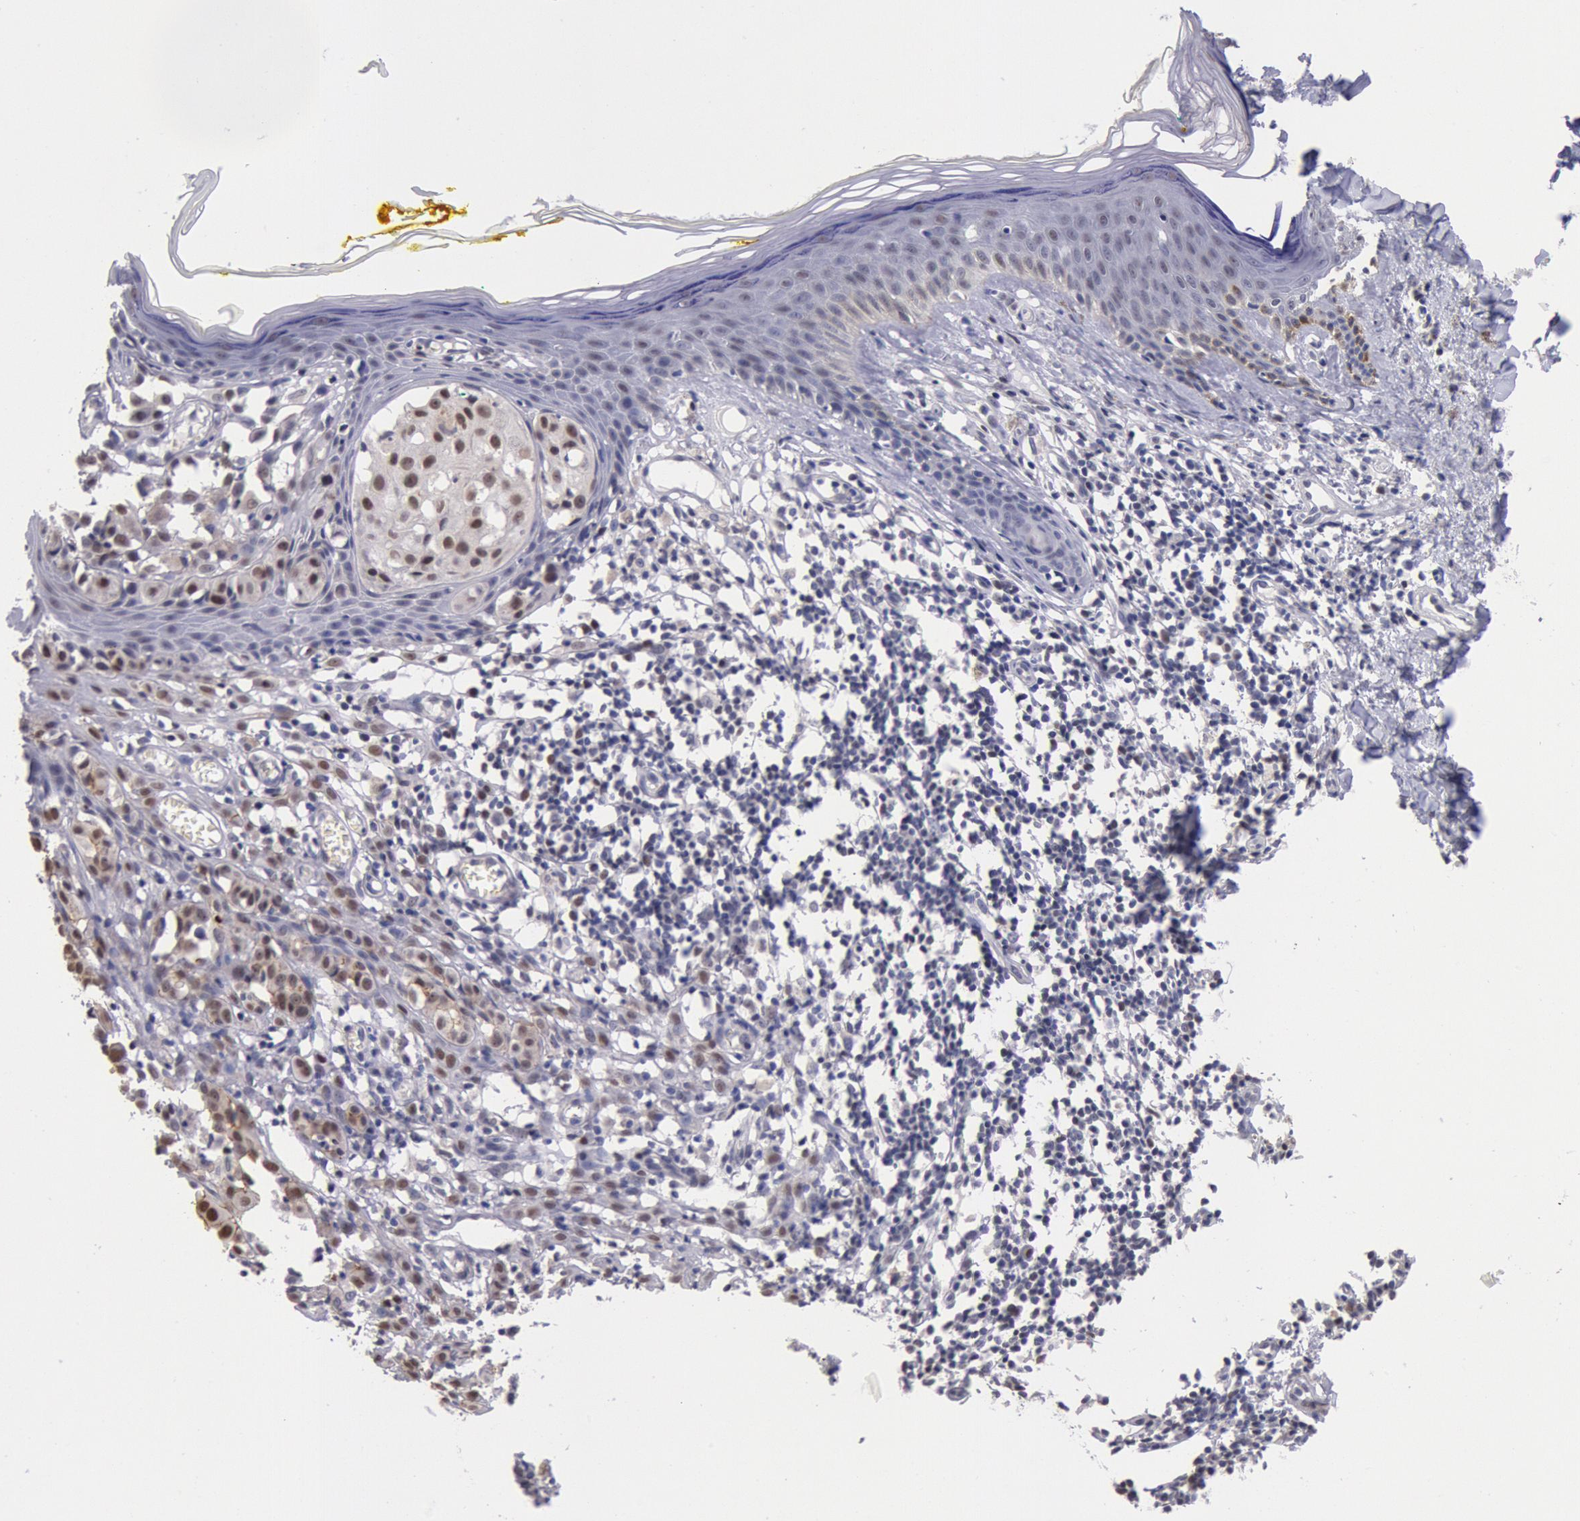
{"staining": {"intensity": "moderate", "quantity": "25%-75%", "location": "cytoplasmic/membranous,nuclear"}, "tissue": "melanoma", "cell_type": "Tumor cells", "image_type": "cancer", "snomed": [{"axis": "morphology", "description": "Malignant melanoma, NOS"}, {"axis": "topography", "description": "Skin"}], "caption": "High-magnification brightfield microscopy of melanoma stained with DAB (3,3'-diaminobenzidine) (brown) and counterstained with hematoxylin (blue). tumor cells exhibit moderate cytoplasmic/membranous and nuclear staining is identified in about25%-75% of cells. (Stains: DAB in brown, nuclei in blue, Microscopy: brightfield microscopy at high magnification).", "gene": "MYH7", "patient": {"sex": "female", "age": 52}}